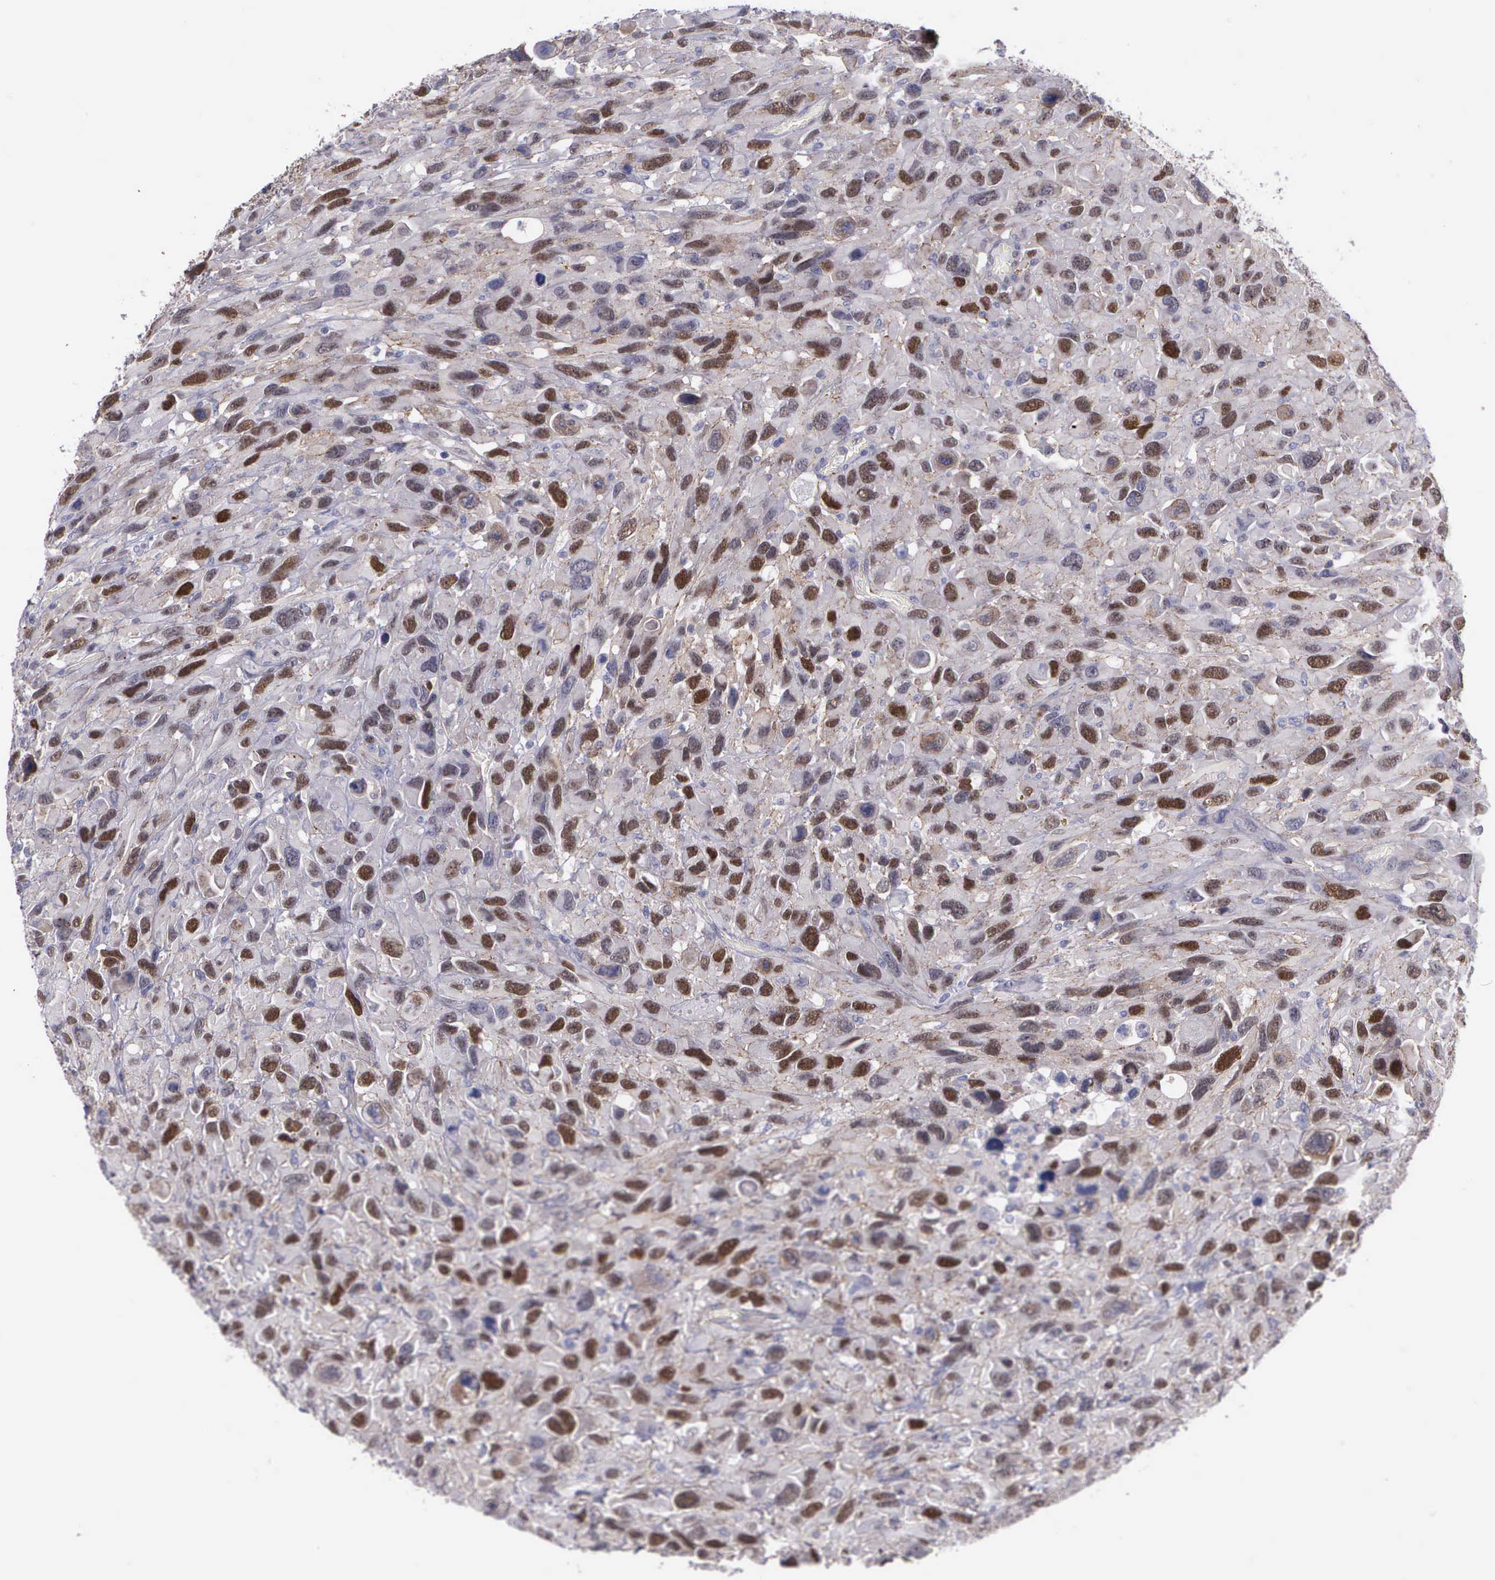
{"staining": {"intensity": "moderate", "quantity": "25%-75%", "location": "nuclear"}, "tissue": "renal cancer", "cell_type": "Tumor cells", "image_type": "cancer", "snomed": [{"axis": "morphology", "description": "Adenocarcinoma, NOS"}, {"axis": "topography", "description": "Kidney"}], "caption": "This is an image of immunohistochemistry staining of renal cancer (adenocarcinoma), which shows moderate staining in the nuclear of tumor cells.", "gene": "MICAL3", "patient": {"sex": "male", "age": 79}}